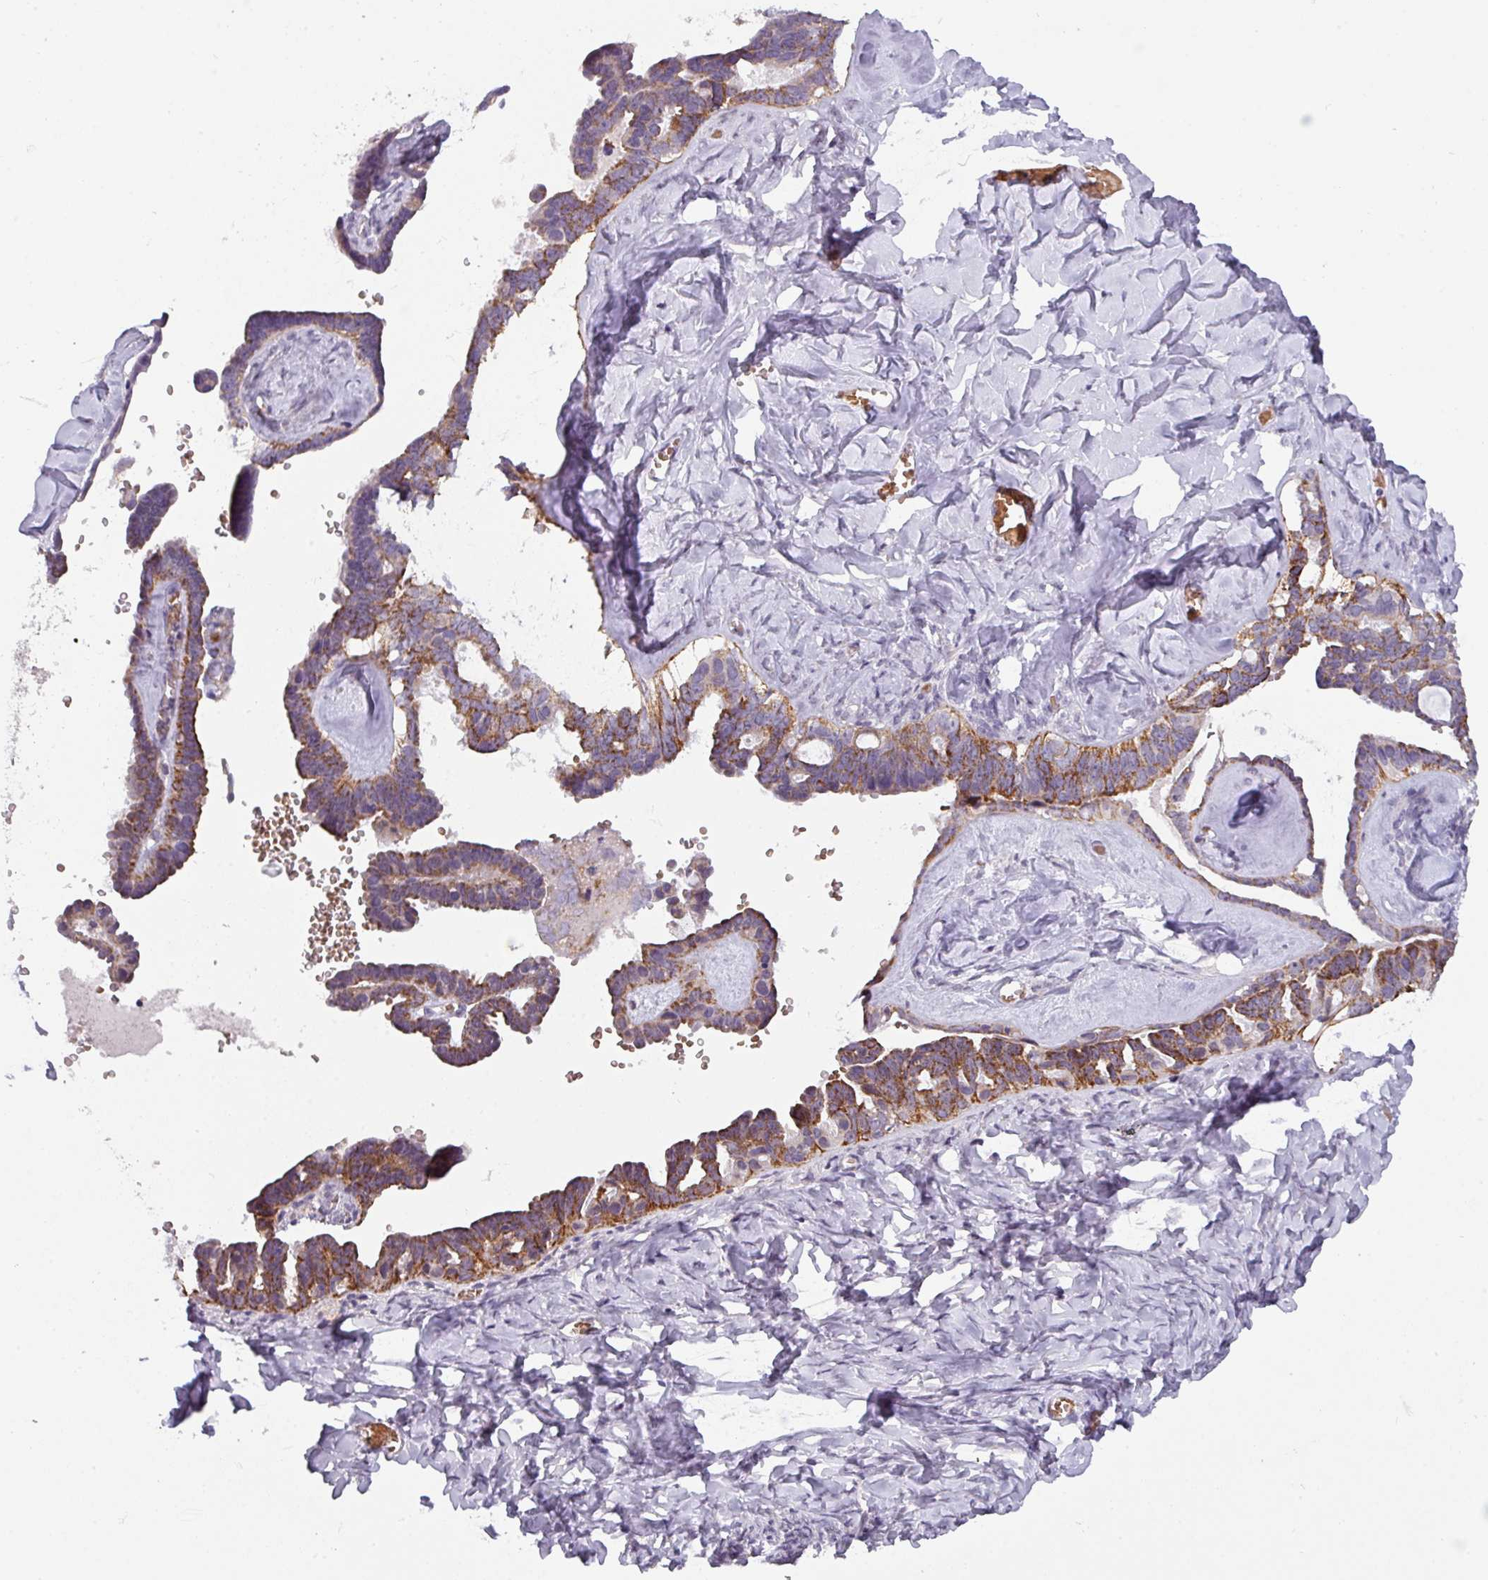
{"staining": {"intensity": "moderate", "quantity": ">75%", "location": "cytoplasmic/membranous"}, "tissue": "ovarian cancer", "cell_type": "Tumor cells", "image_type": "cancer", "snomed": [{"axis": "morphology", "description": "Cystadenocarcinoma, serous, NOS"}, {"axis": "topography", "description": "Ovary"}], "caption": "Serous cystadenocarcinoma (ovarian) tissue reveals moderate cytoplasmic/membranous expression in about >75% of tumor cells", "gene": "C2orf68", "patient": {"sex": "female", "age": 69}}